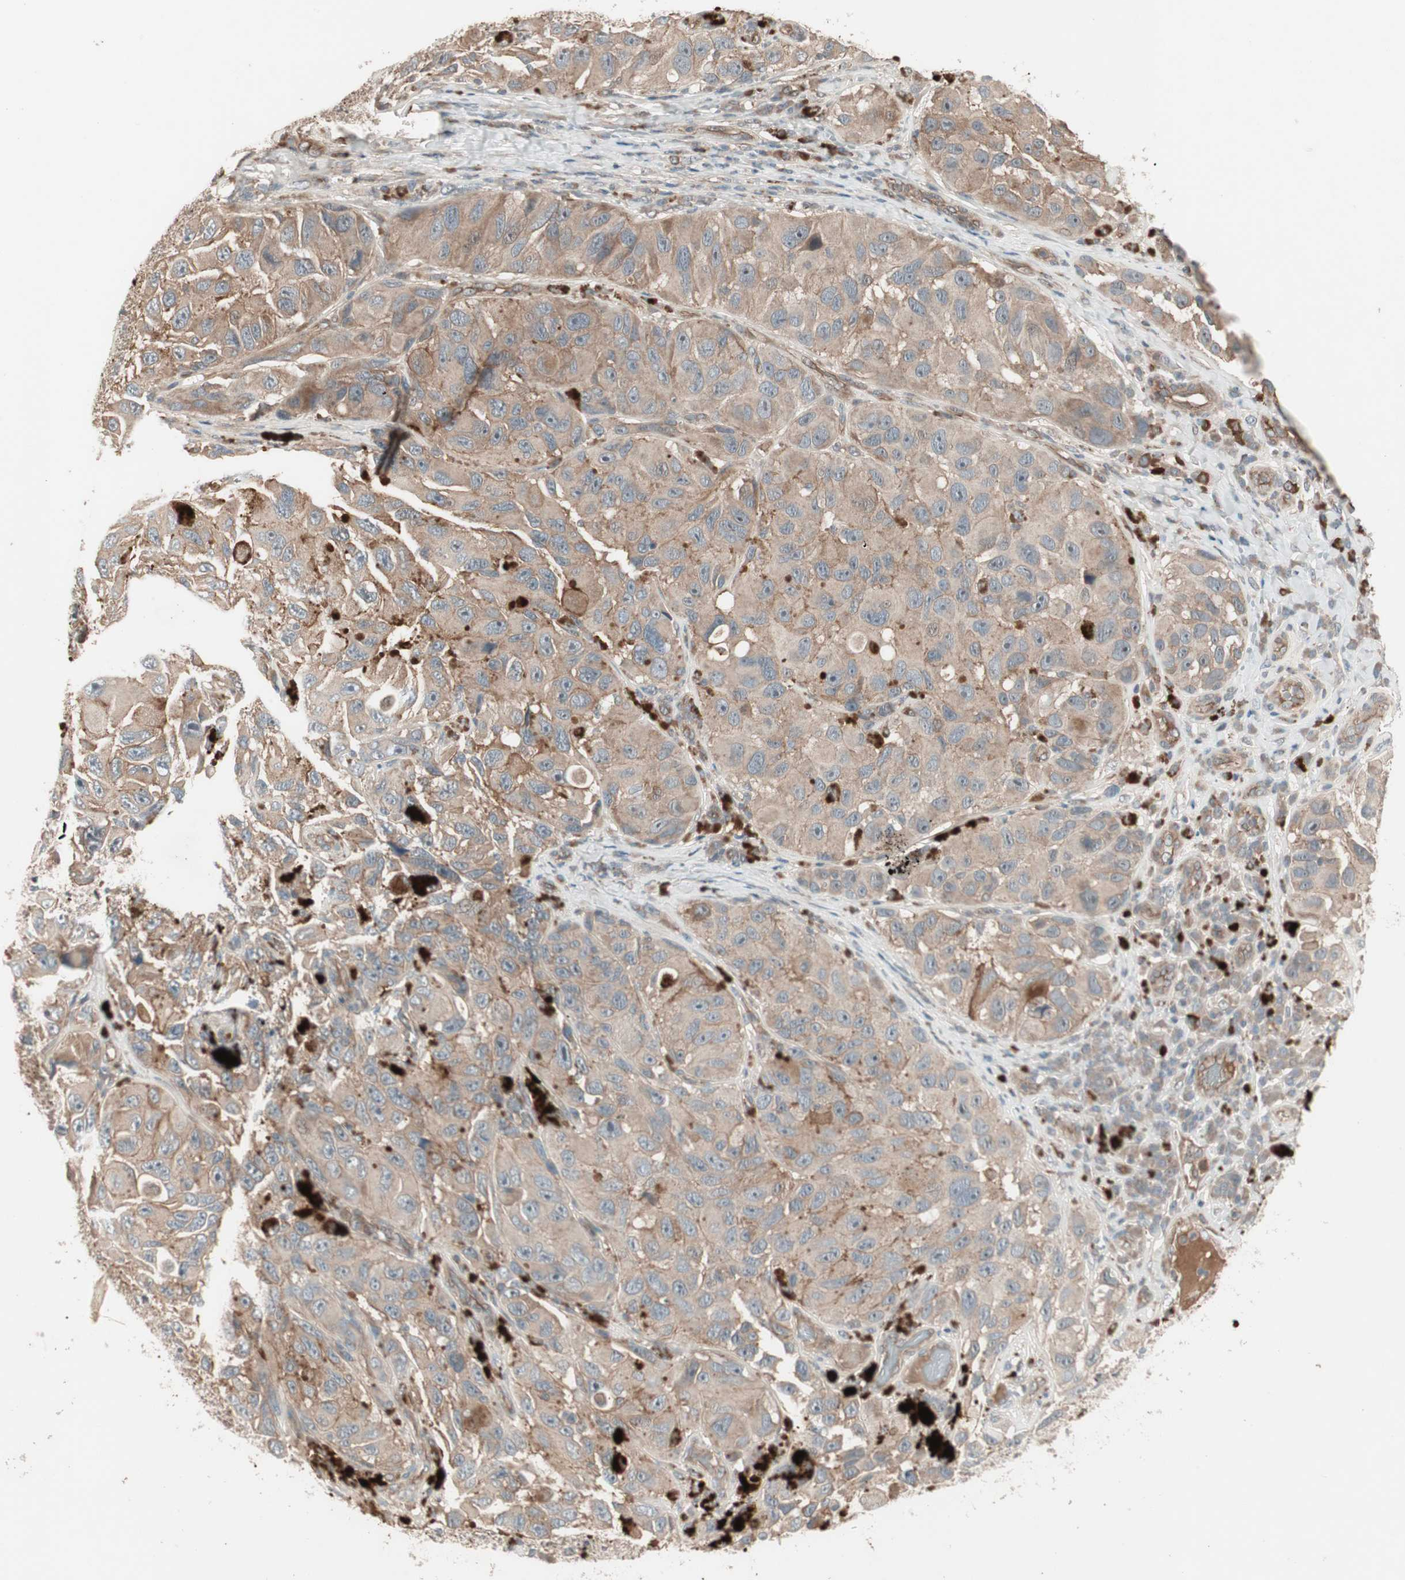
{"staining": {"intensity": "moderate", "quantity": ">75%", "location": "cytoplasmic/membranous"}, "tissue": "melanoma", "cell_type": "Tumor cells", "image_type": "cancer", "snomed": [{"axis": "morphology", "description": "Malignant melanoma, NOS"}, {"axis": "topography", "description": "Skin"}], "caption": "The photomicrograph reveals a brown stain indicating the presence of a protein in the cytoplasmic/membranous of tumor cells in malignant melanoma.", "gene": "TFPI", "patient": {"sex": "female", "age": 73}}